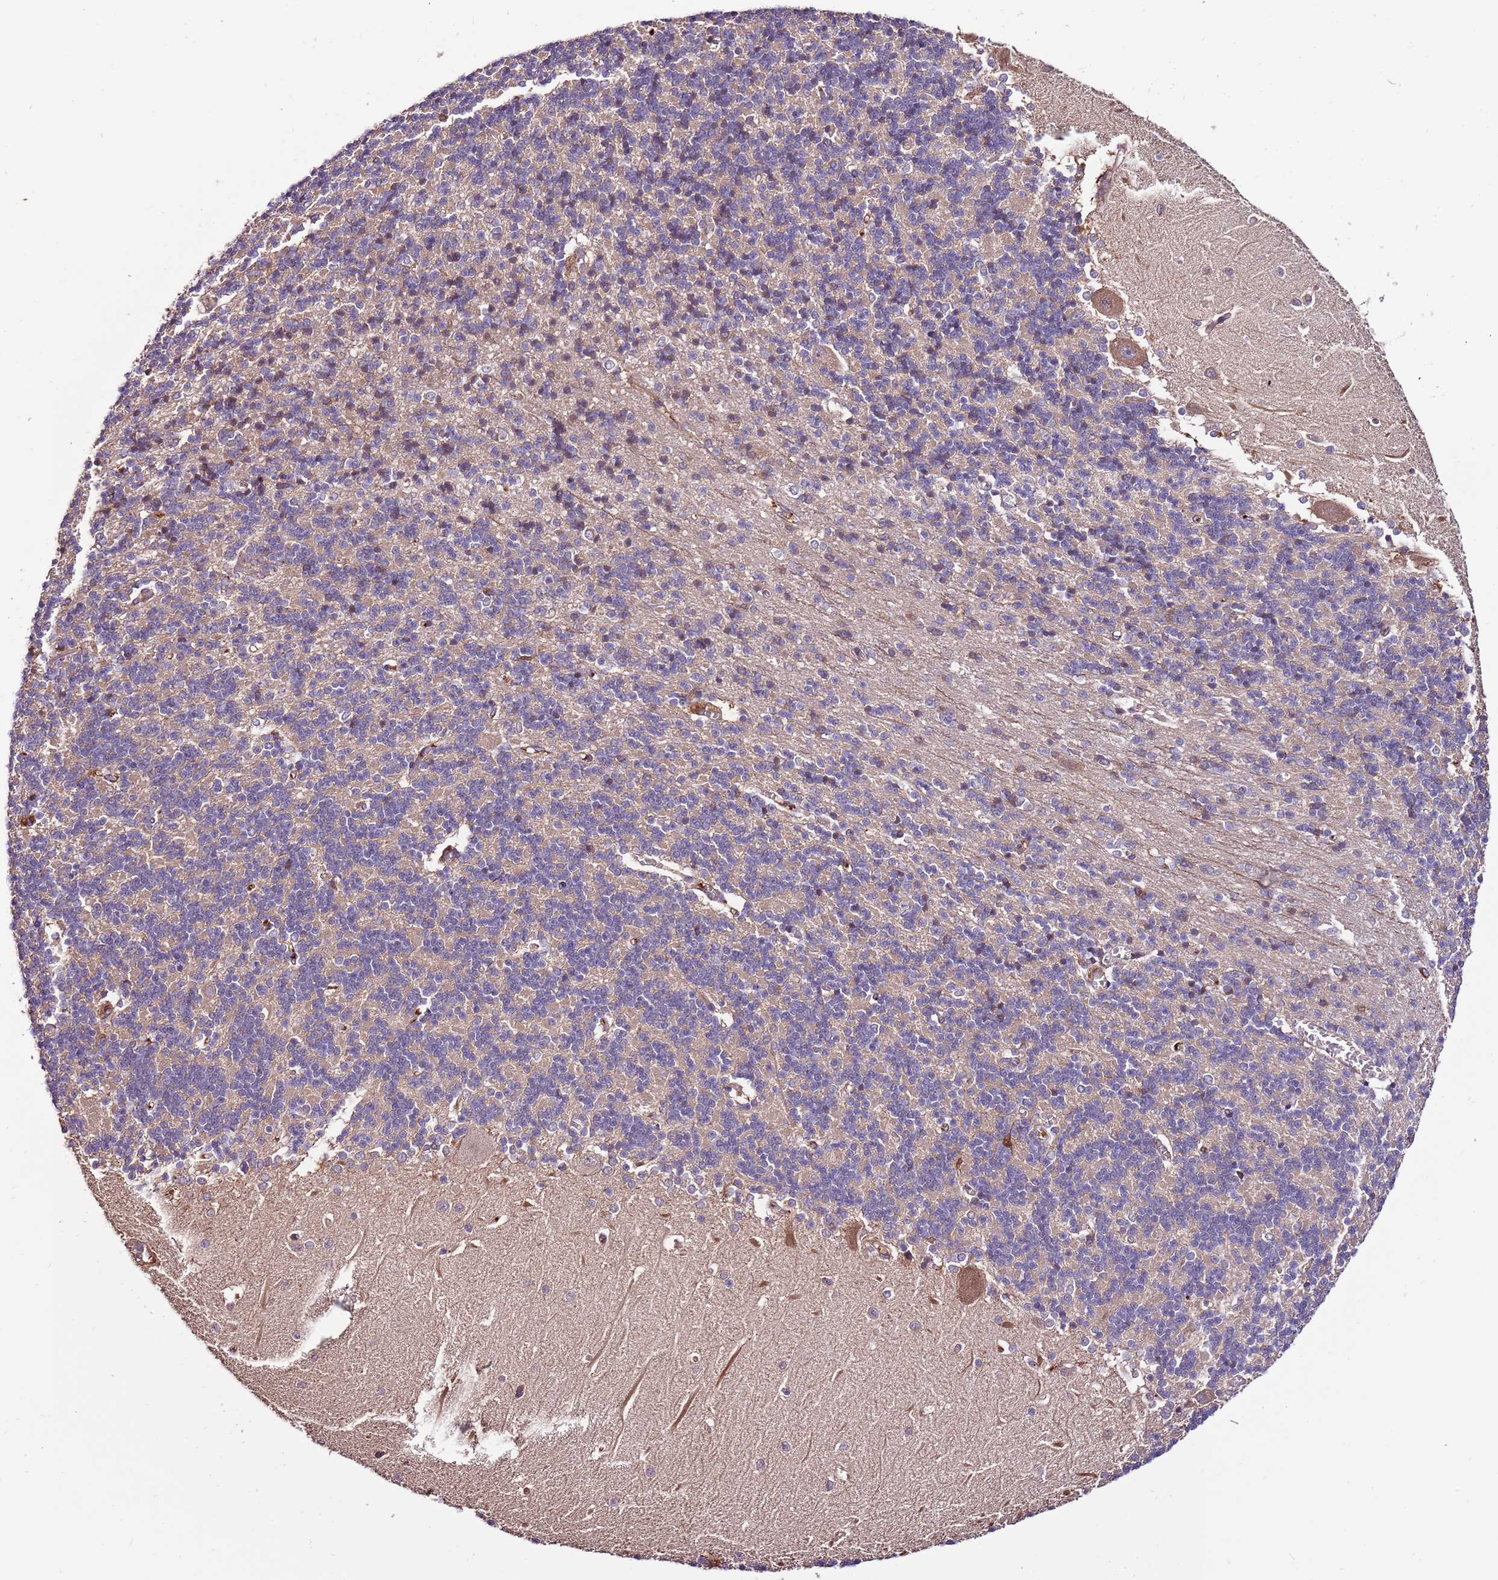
{"staining": {"intensity": "negative", "quantity": "none", "location": "none"}, "tissue": "cerebellum", "cell_type": "Cells in granular layer", "image_type": "normal", "snomed": [{"axis": "morphology", "description": "Normal tissue, NOS"}, {"axis": "topography", "description": "Cerebellum"}], "caption": "Protein analysis of unremarkable cerebellum exhibits no significant staining in cells in granular layer. The staining is performed using DAB (3,3'-diaminobenzidine) brown chromogen with nuclei counter-stained in using hematoxylin.", "gene": "DENR", "patient": {"sex": "male", "age": 37}}